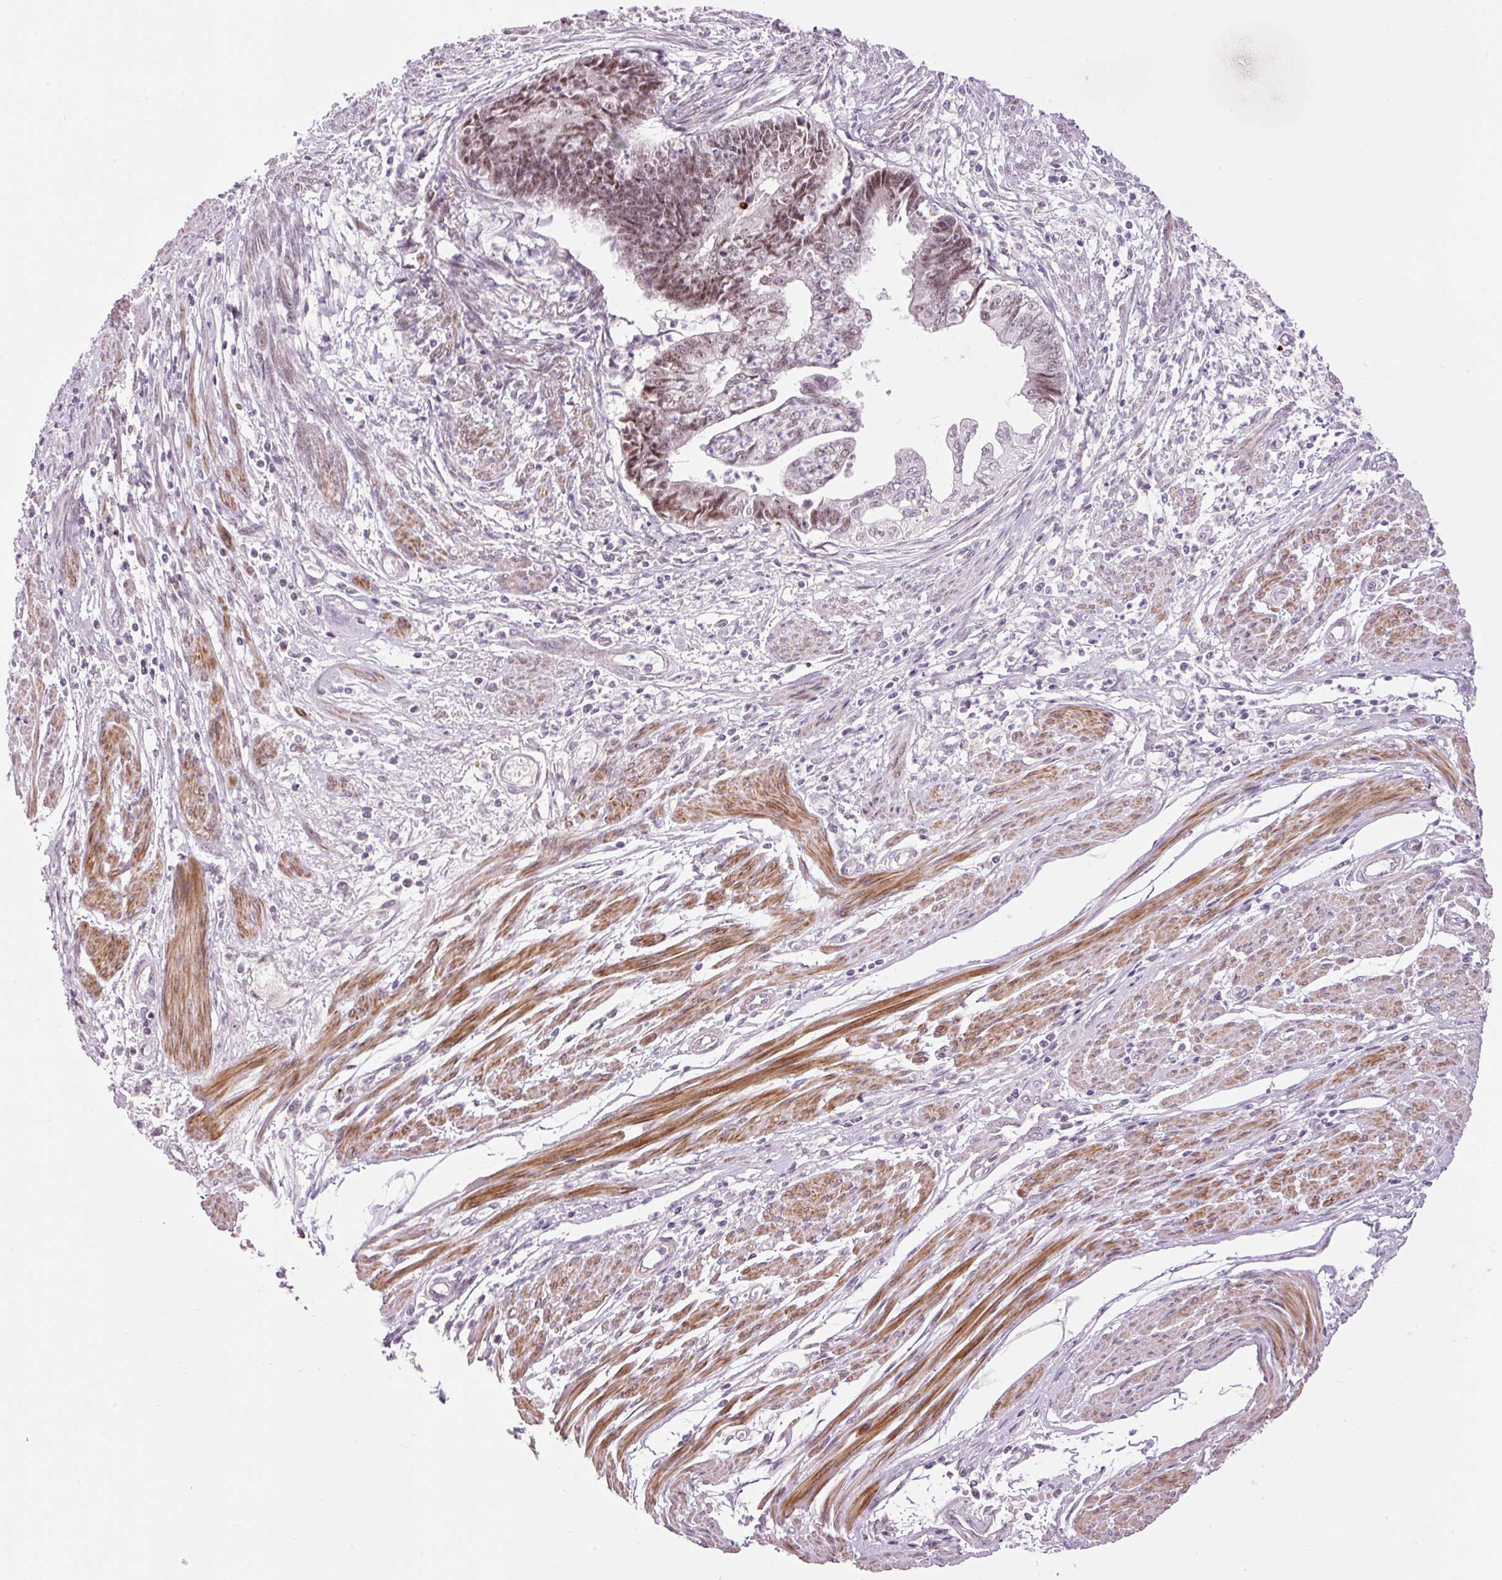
{"staining": {"intensity": "moderate", "quantity": "25%-75%", "location": "nuclear"}, "tissue": "endometrial cancer", "cell_type": "Tumor cells", "image_type": "cancer", "snomed": [{"axis": "morphology", "description": "Adenocarcinoma, NOS"}, {"axis": "topography", "description": "Endometrium"}], "caption": "Tumor cells display medium levels of moderate nuclear expression in approximately 25%-75% of cells in adenocarcinoma (endometrial).", "gene": "HNF1A", "patient": {"sex": "female", "age": 73}}